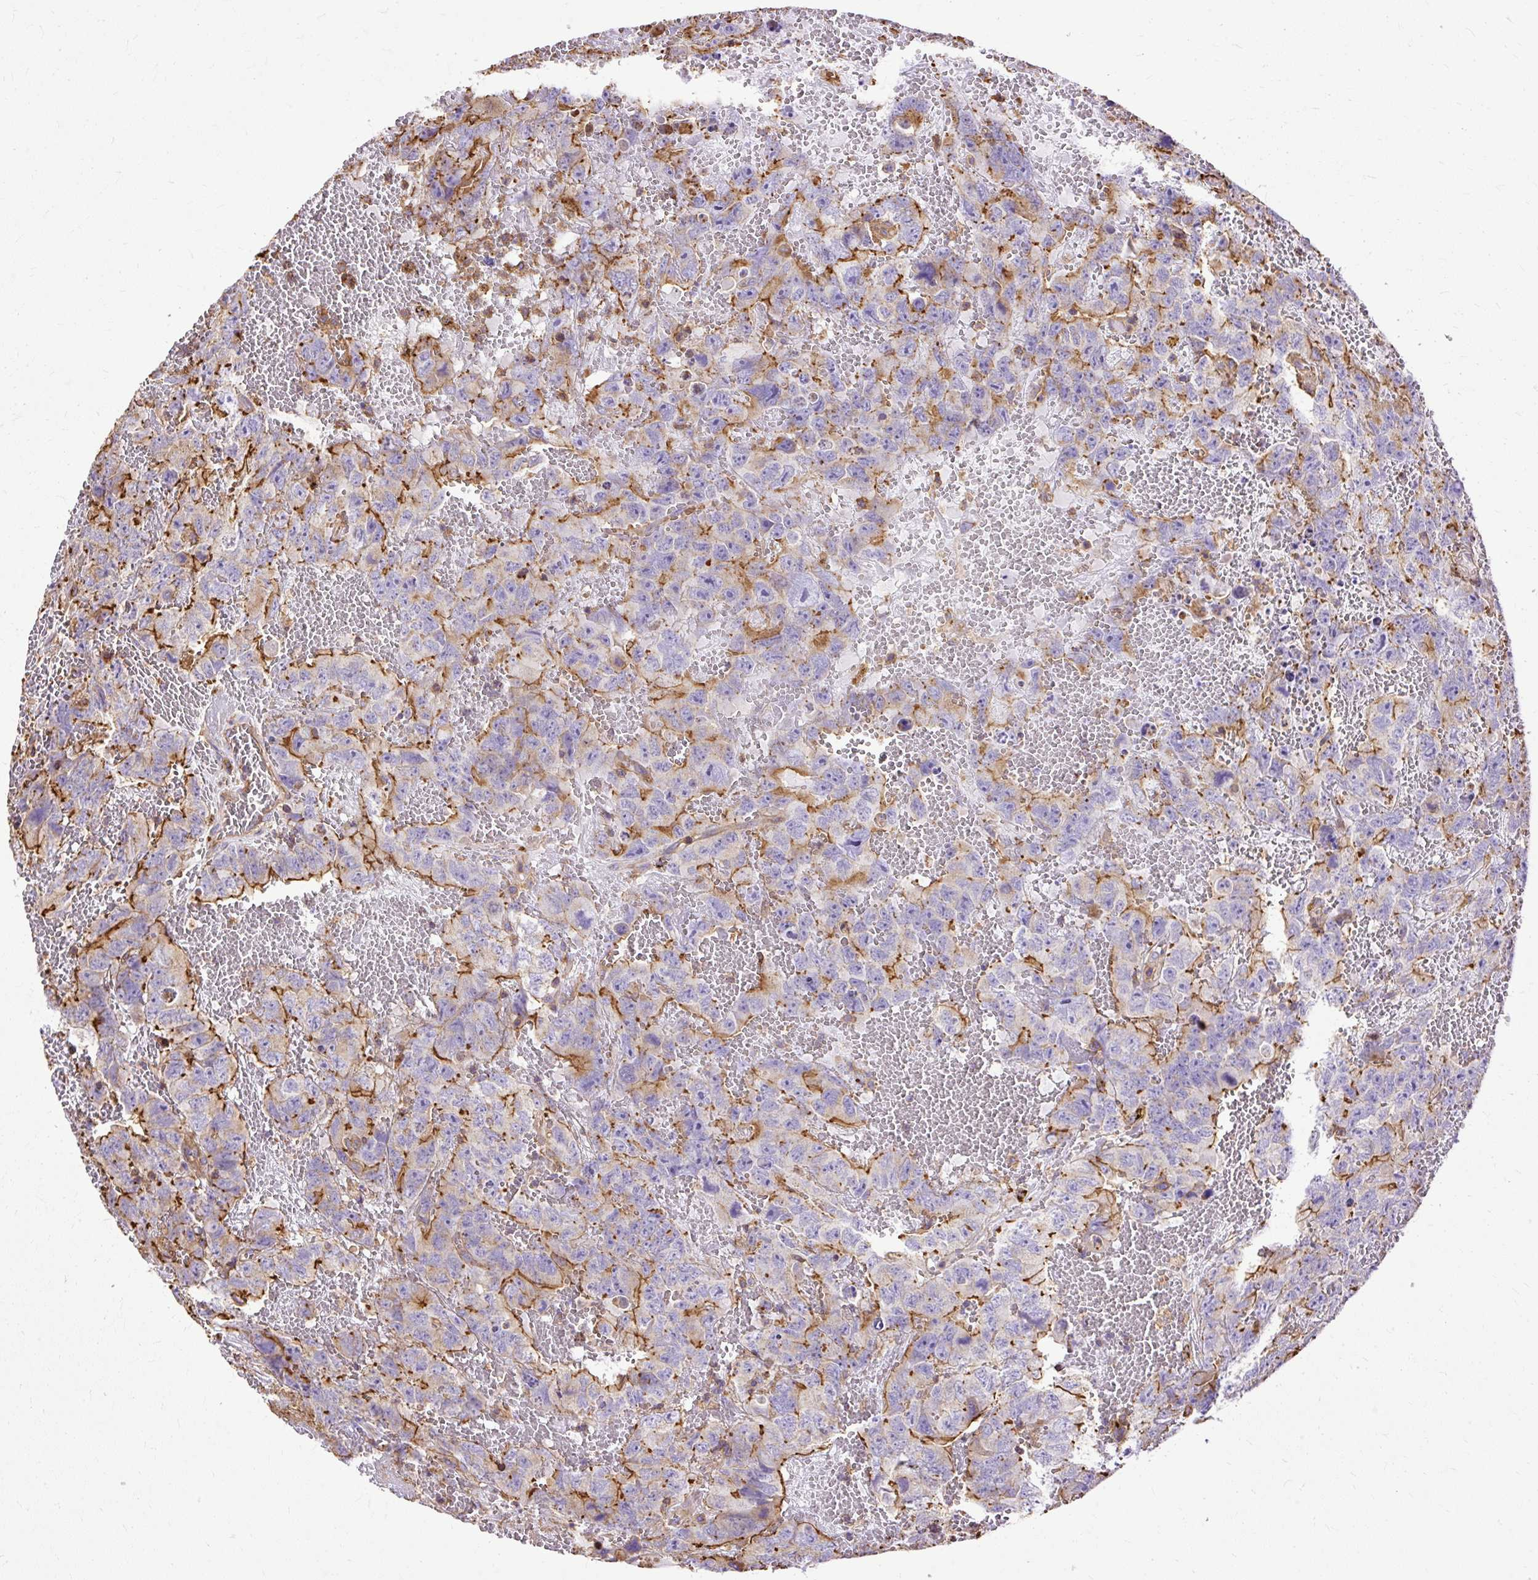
{"staining": {"intensity": "strong", "quantity": "<25%", "location": "cytoplasmic/membranous"}, "tissue": "testis cancer", "cell_type": "Tumor cells", "image_type": "cancer", "snomed": [{"axis": "morphology", "description": "Carcinoma, Embryonal, NOS"}, {"axis": "topography", "description": "Testis"}], "caption": "A micrograph showing strong cytoplasmic/membranous positivity in approximately <25% of tumor cells in testis cancer (embryonal carcinoma), as visualized by brown immunohistochemical staining.", "gene": "KLHL11", "patient": {"sex": "male", "age": 45}}